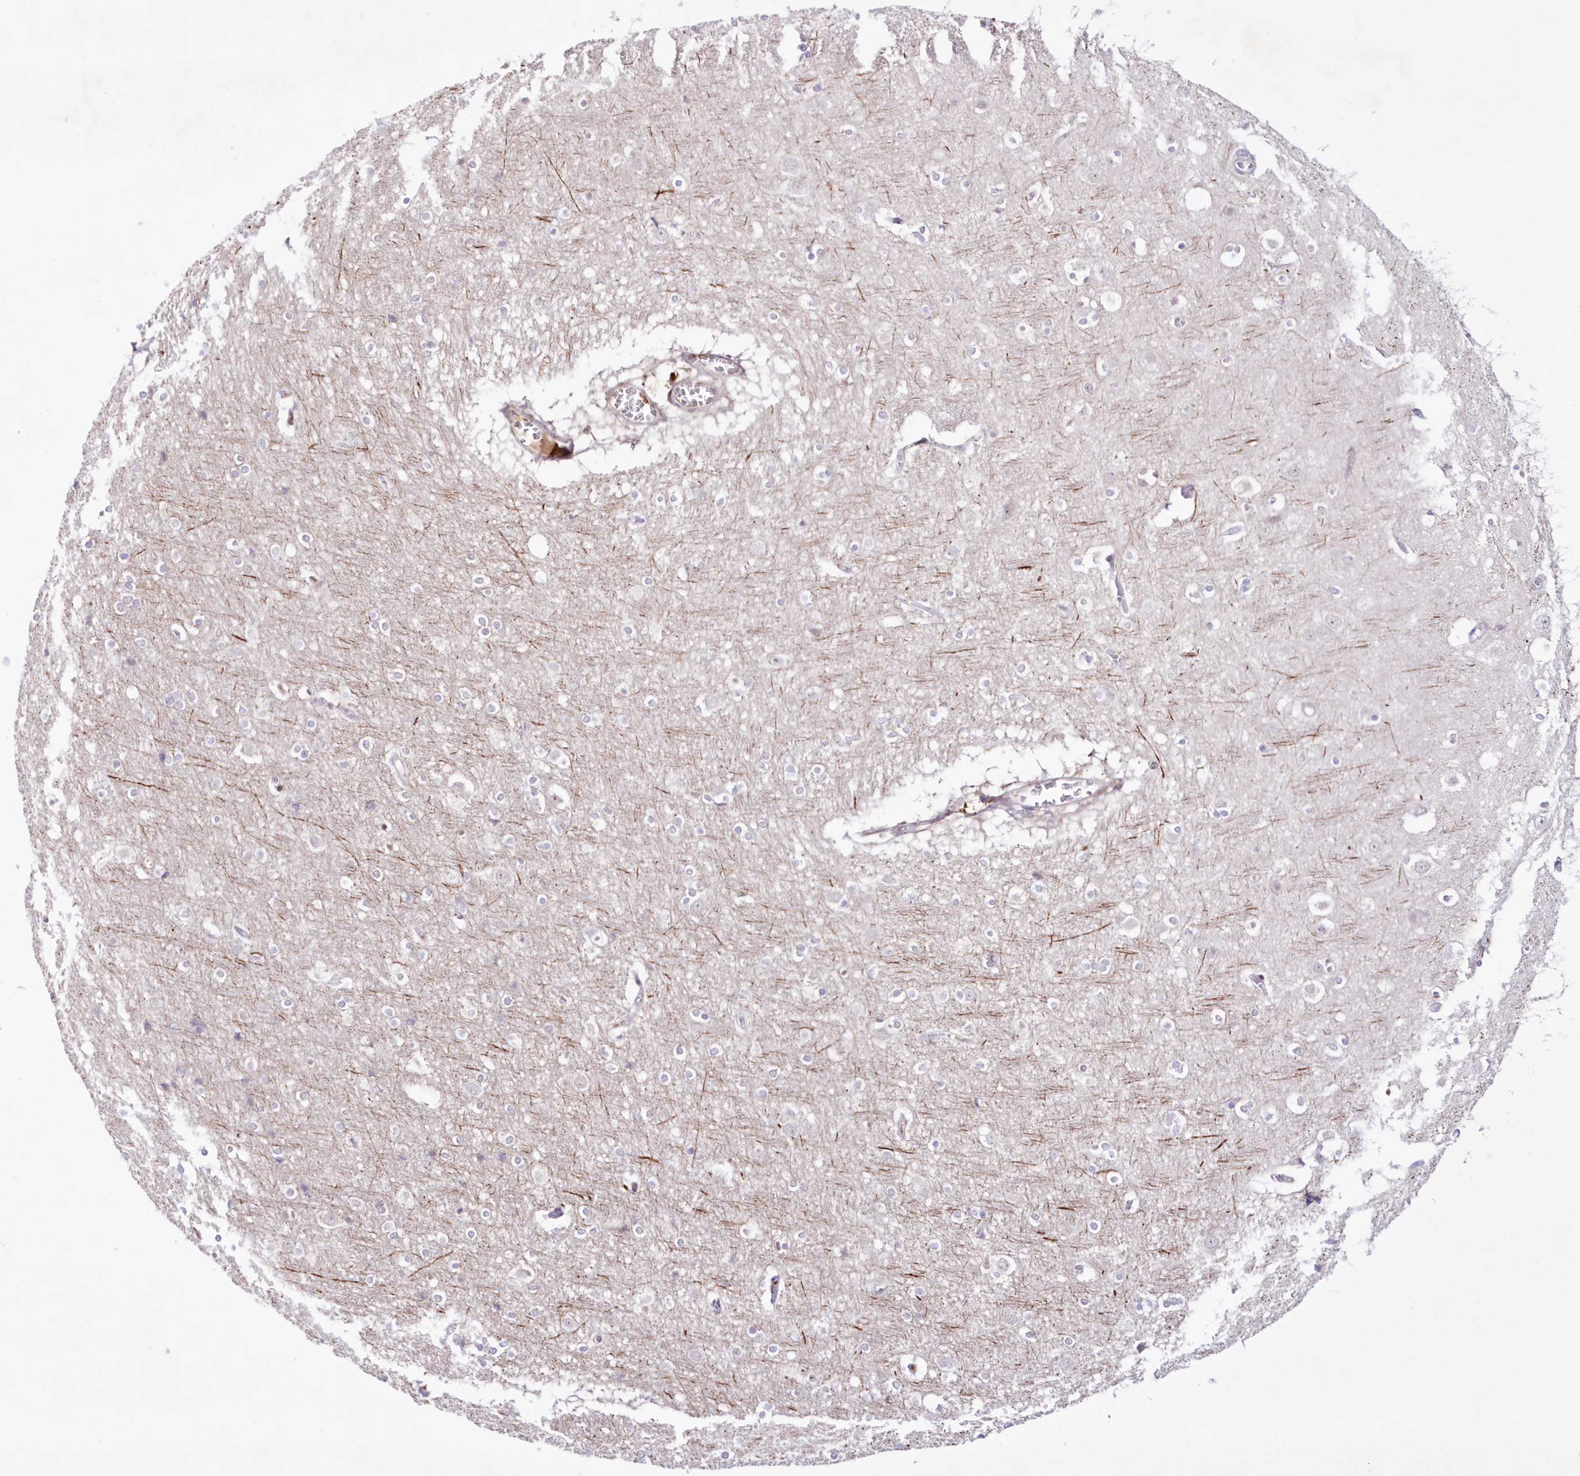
{"staining": {"intensity": "negative", "quantity": "none", "location": "none"}, "tissue": "cerebral cortex", "cell_type": "Endothelial cells", "image_type": "normal", "snomed": [{"axis": "morphology", "description": "Normal tissue, NOS"}, {"axis": "topography", "description": "Cerebral cortex"}], "caption": "Immunohistochemistry of benign human cerebral cortex displays no expression in endothelial cells.", "gene": "NEU4", "patient": {"sex": "male", "age": 54}}